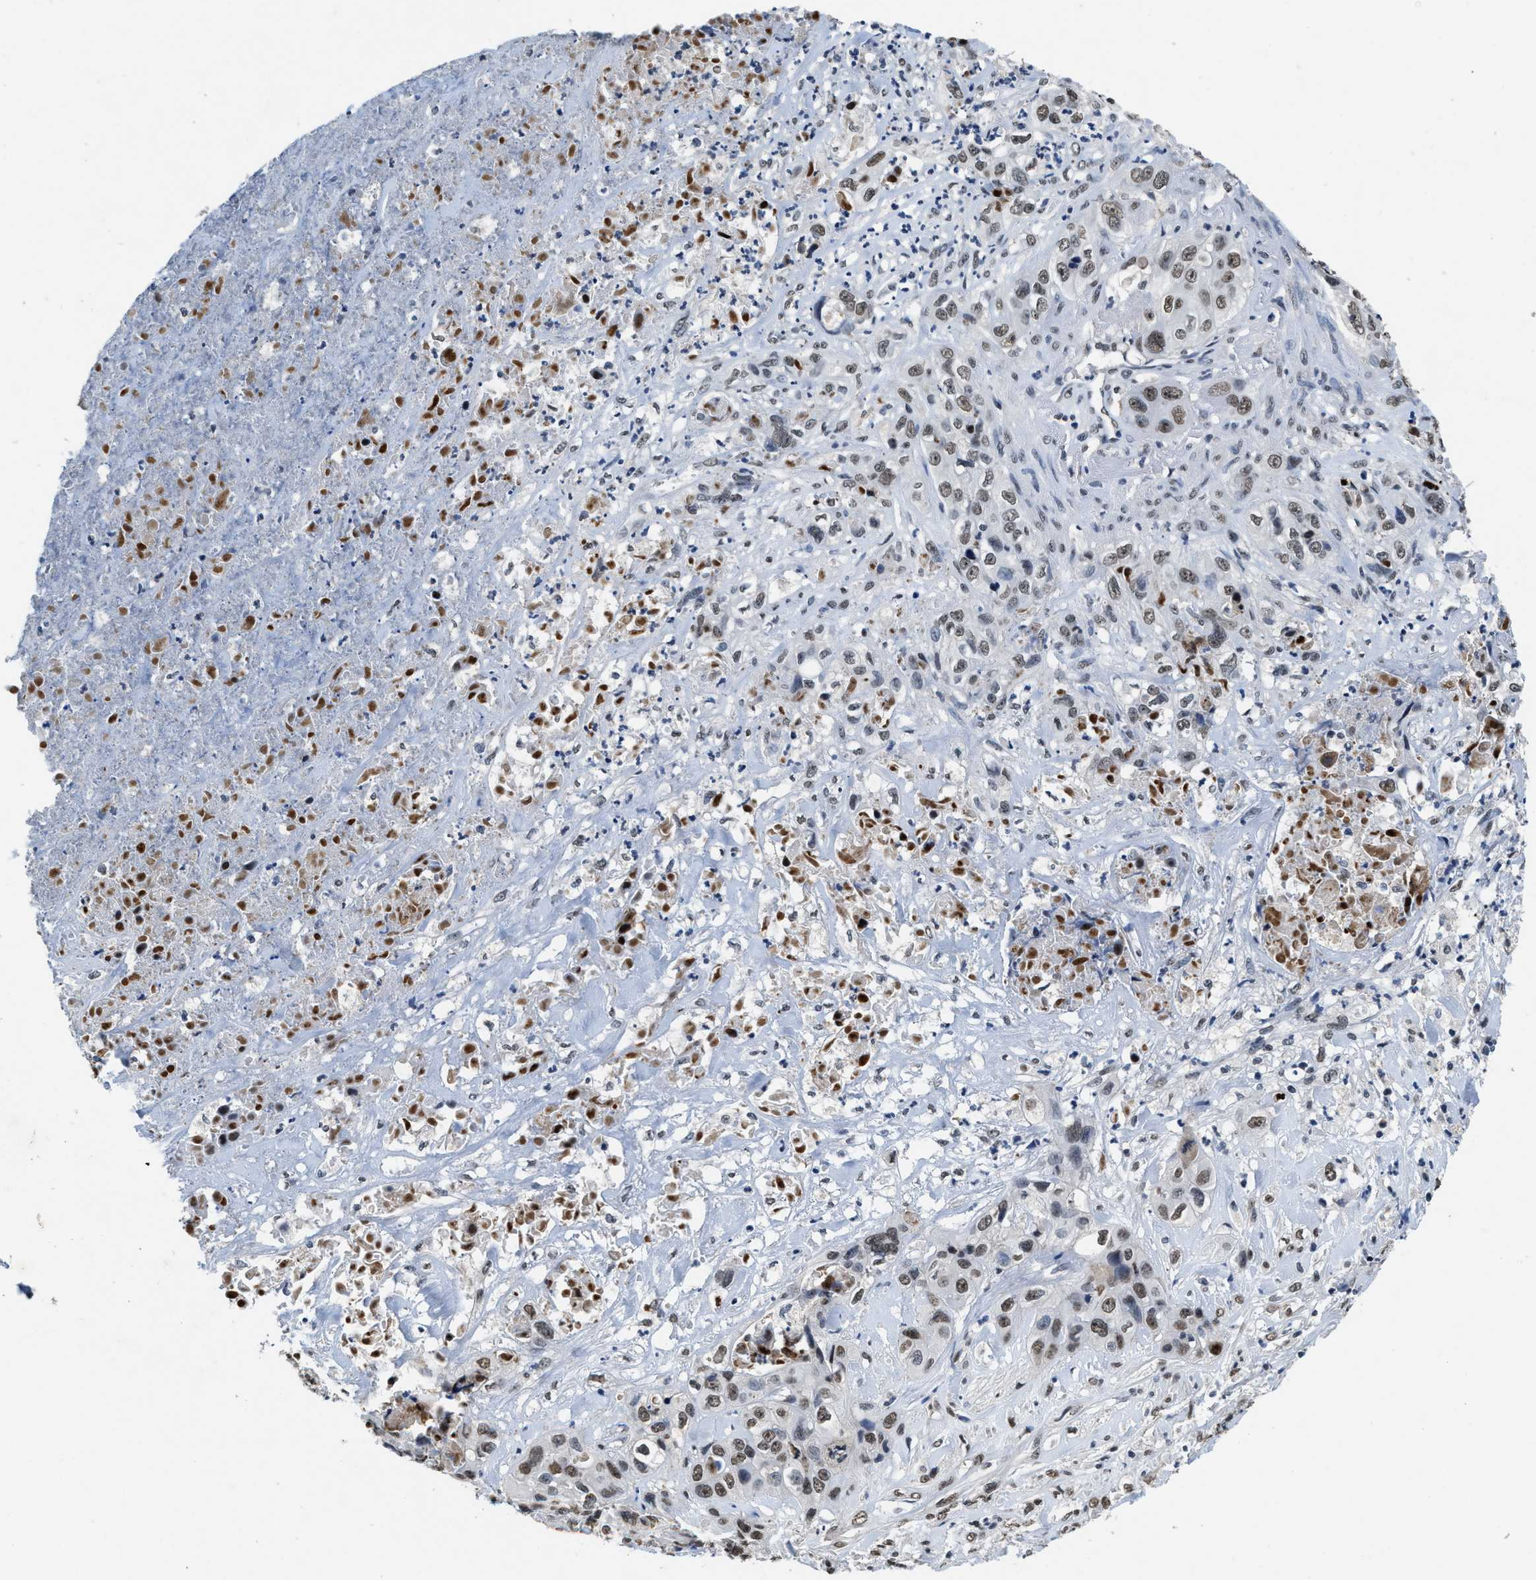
{"staining": {"intensity": "weak", "quantity": ">75%", "location": "nuclear"}, "tissue": "liver cancer", "cell_type": "Tumor cells", "image_type": "cancer", "snomed": [{"axis": "morphology", "description": "Cholangiocarcinoma"}, {"axis": "topography", "description": "Liver"}], "caption": "Protein expression analysis of liver cholangiocarcinoma exhibits weak nuclear positivity in approximately >75% of tumor cells. (DAB (3,3'-diaminobenzidine) IHC with brightfield microscopy, high magnification).", "gene": "SUPT16H", "patient": {"sex": "female", "age": 61}}